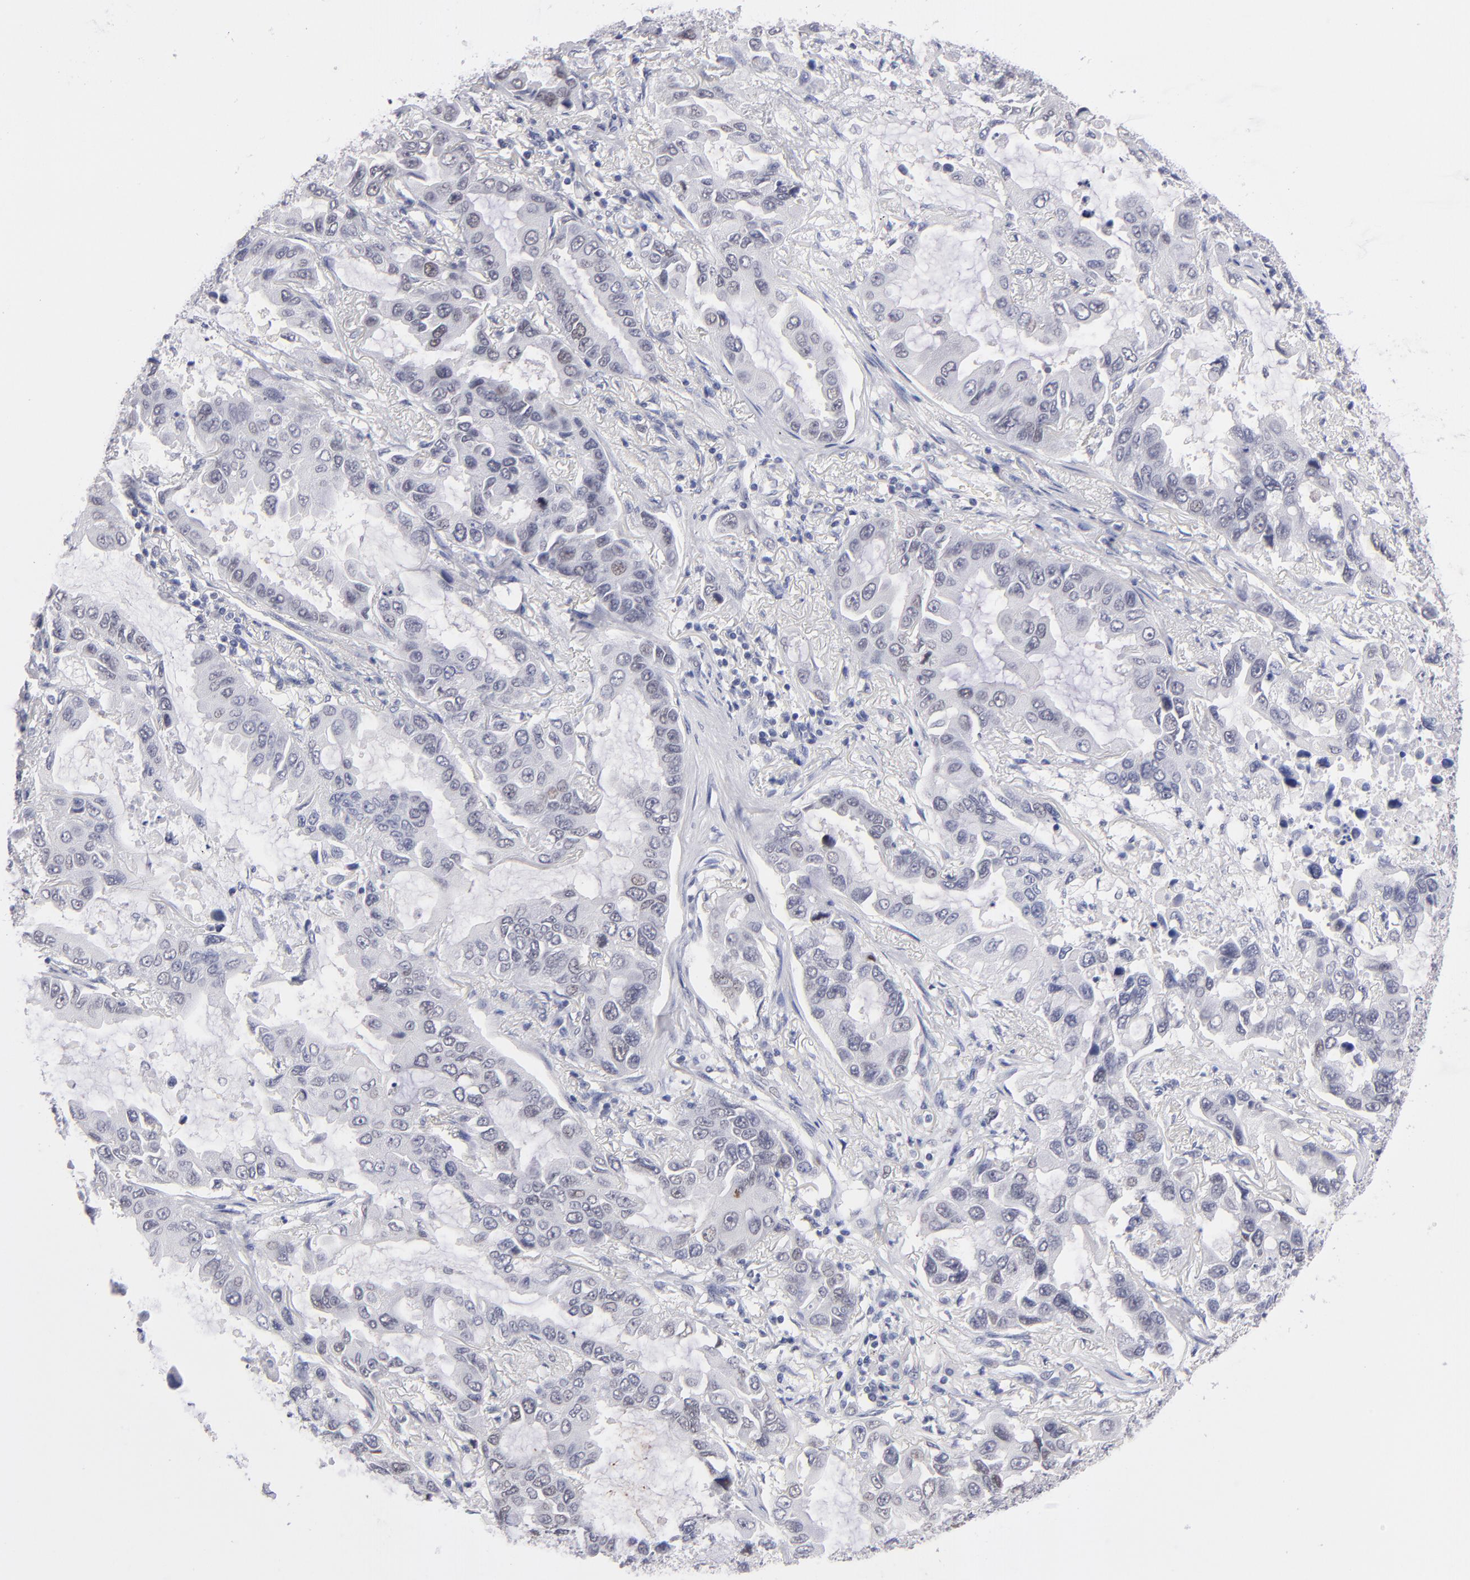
{"staining": {"intensity": "weak", "quantity": "<25%", "location": "nuclear"}, "tissue": "lung cancer", "cell_type": "Tumor cells", "image_type": "cancer", "snomed": [{"axis": "morphology", "description": "Adenocarcinoma, NOS"}, {"axis": "topography", "description": "Lung"}], "caption": "Lung adenocarcinoma was stained to show a protein in brown. There is no significant staining in tumor cells. (DAB (3,3'-diaminobenzidine) immunohistochemistry (IHC) visualized using brightfield microscopy, high magnification).", "gene": "TEX11", "patient": {"sex": "male", "age": 64}}